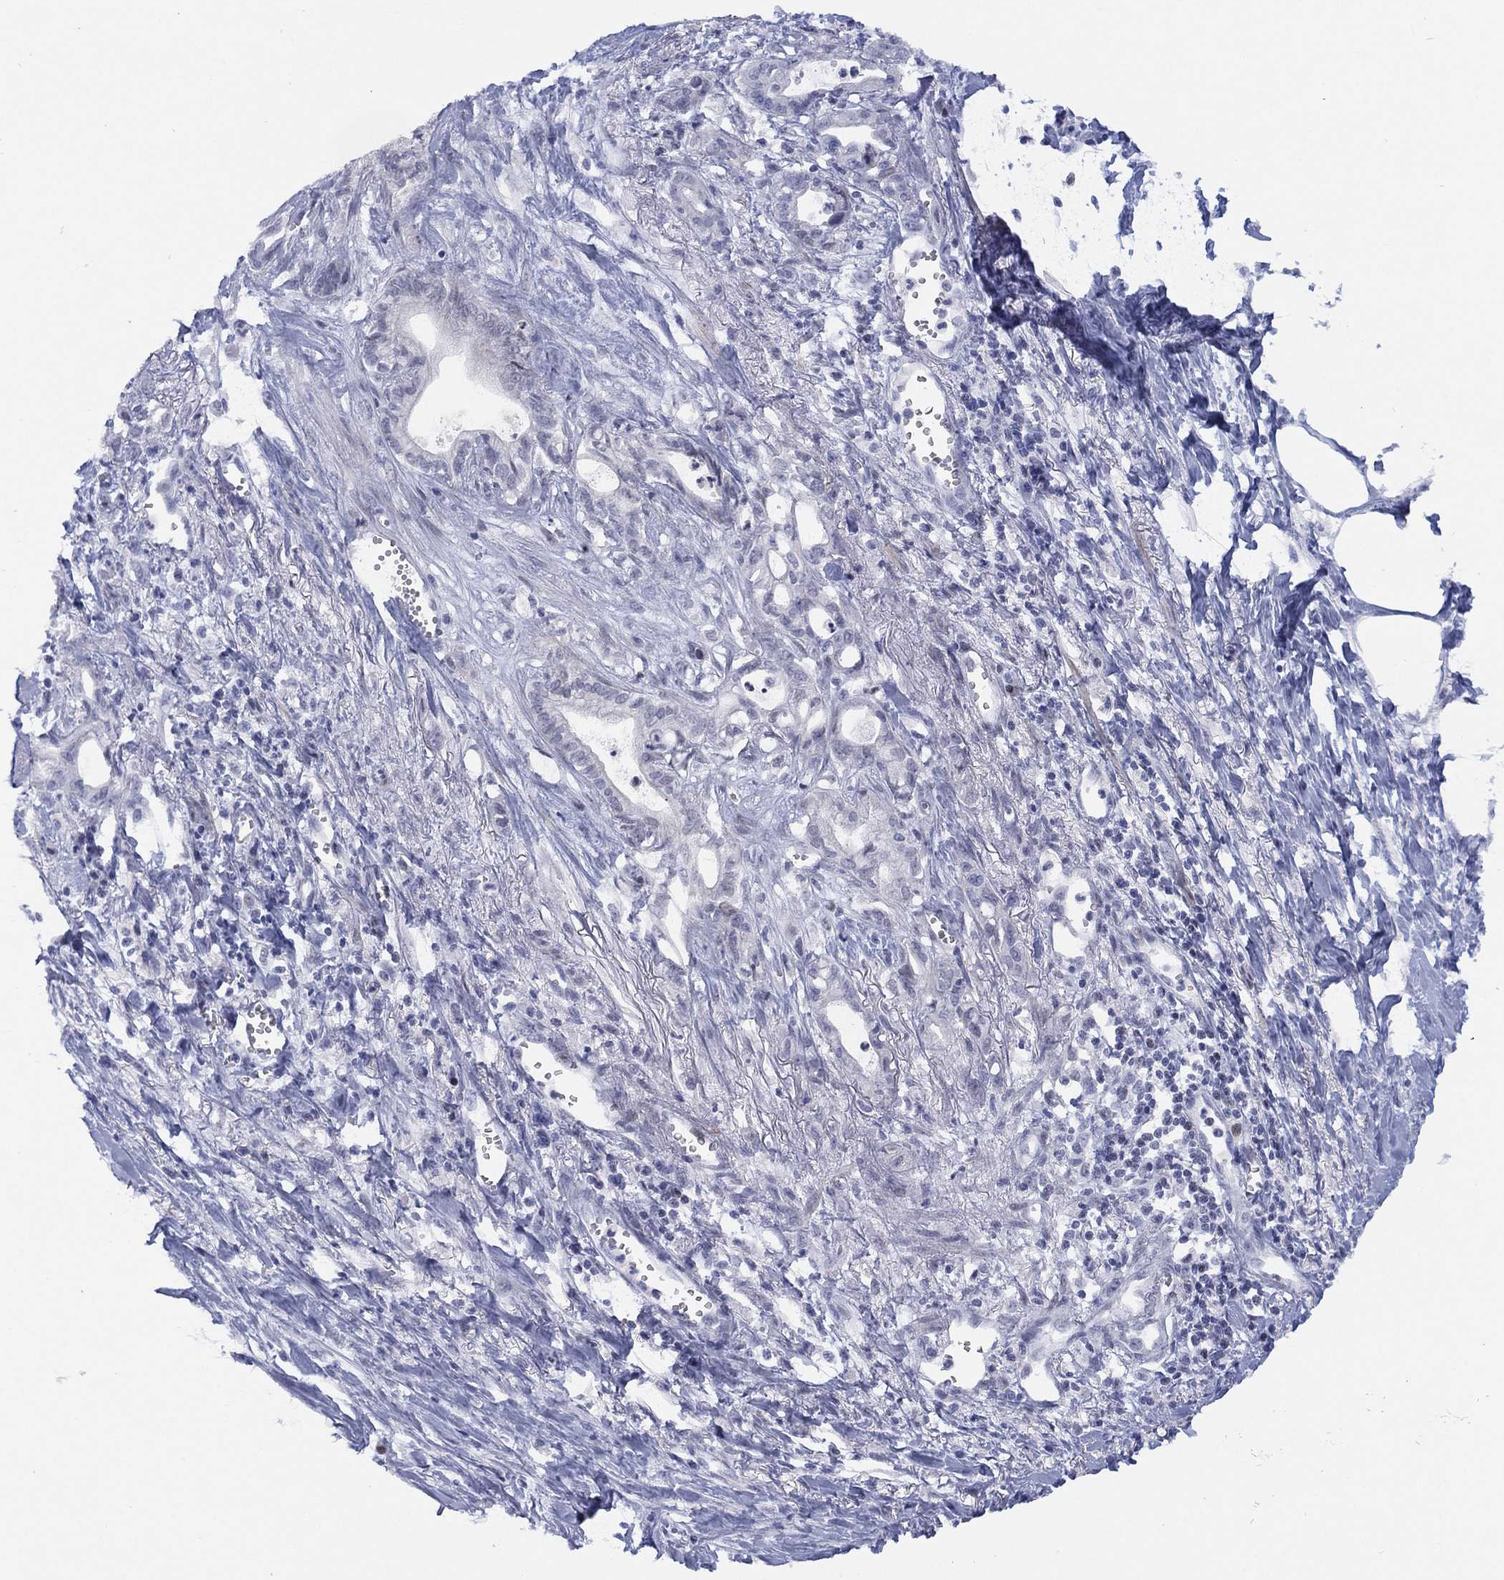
{"staining": {"intensity": "negative", "quantity": "none", "location": "none"}, "tissue": "pancreatic cancer", "cell_type": "Tumor cells", "image_type": "cancer", "snomed": [{"axis": "morphology", "description": "Adenocarcinoma, NOS"}, {"axis": "topography", "description": "Pancreas"}], "caption": "Micrograph shows no significant protein expression in tumor cells of pancreatic cancer.", "gene": "SLC4A4", "patient": {"sex": "male", "age": 71}}